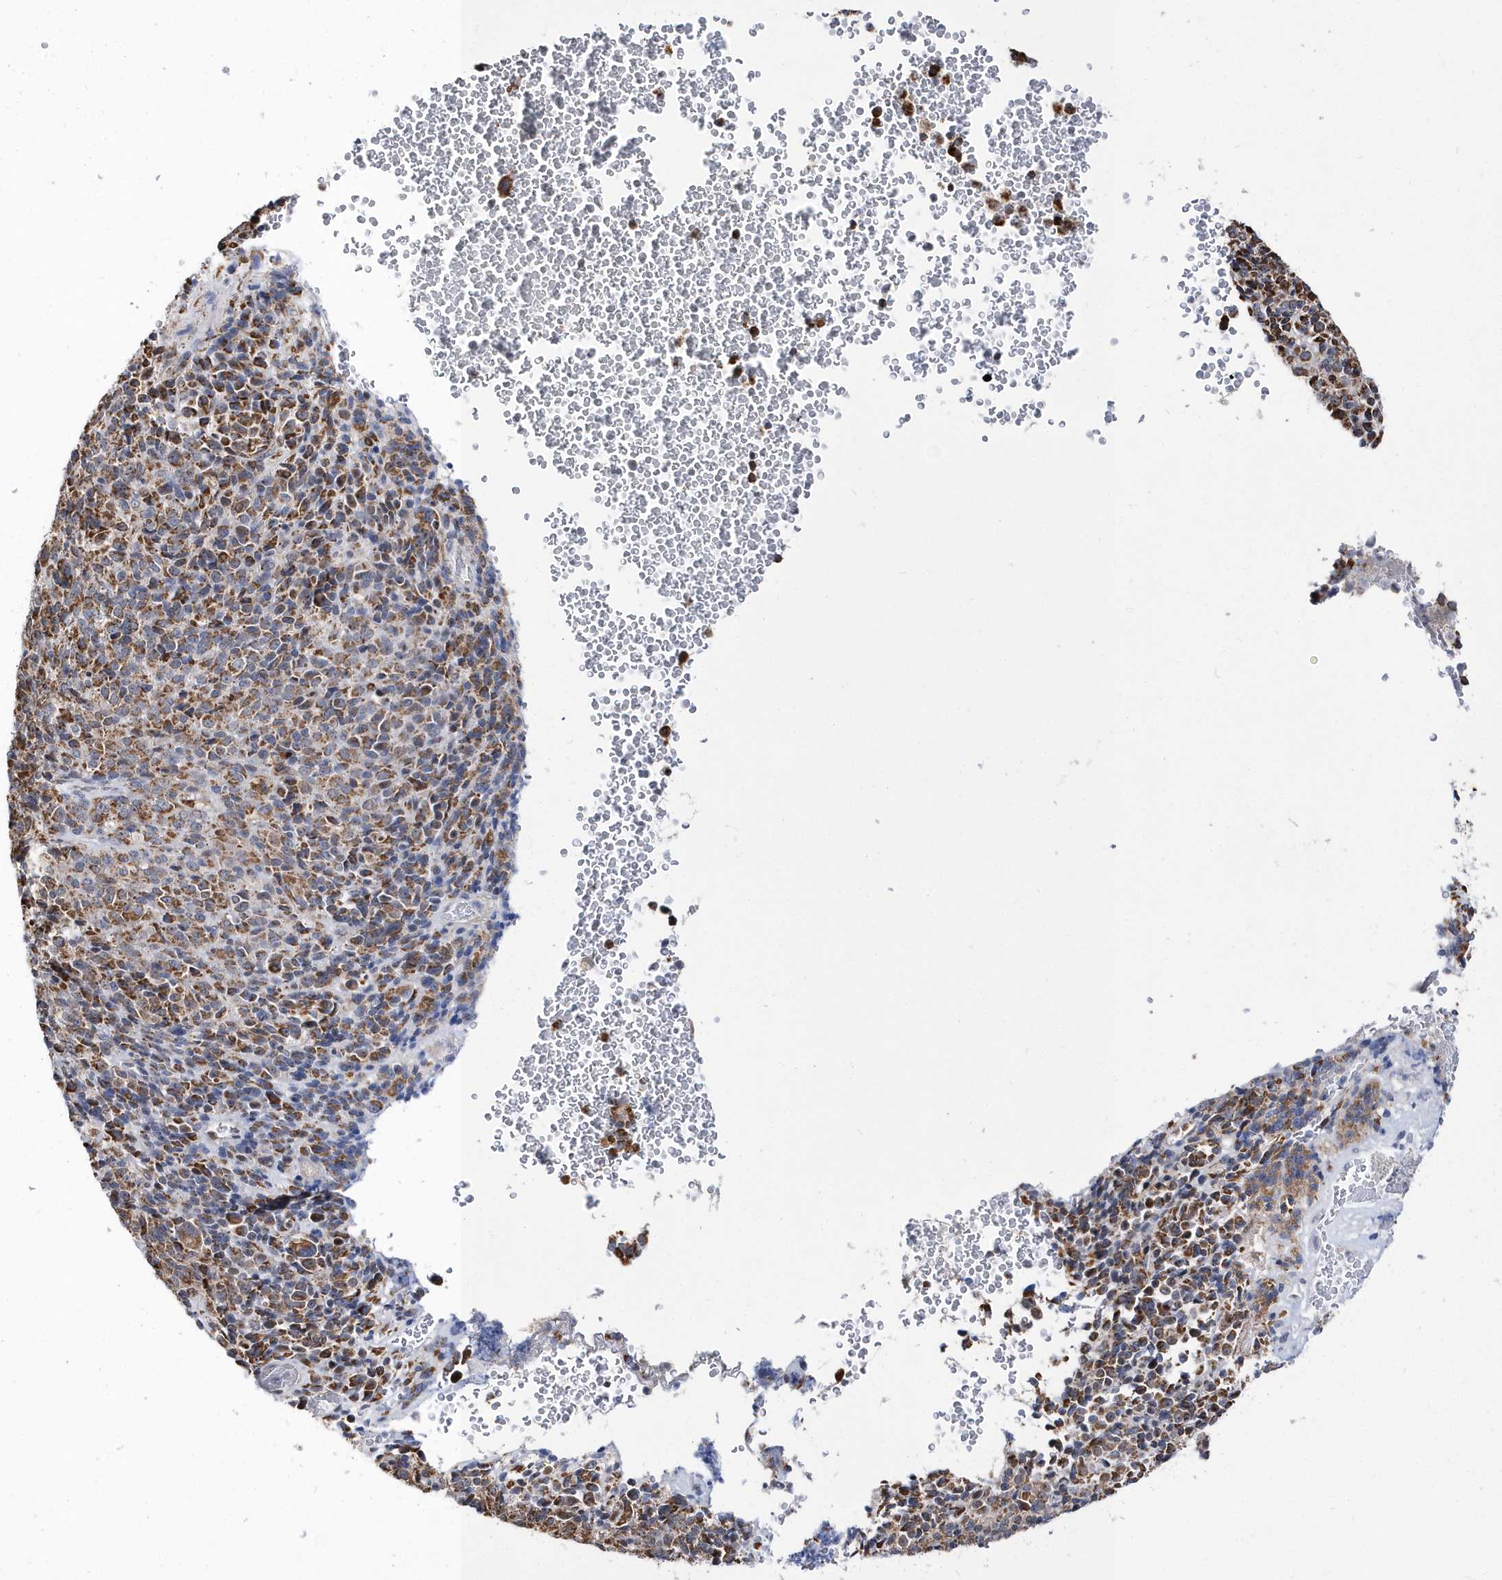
{"staining": {"intensity": "moderate", "quantity": ">75%", "location": "cytoplasmic/membranous"}, "tissue": "melanoma", "cell_type": "Tumor cells", "image_type": "cancer", "snomed": [{"axis": "morphology", "description": "Malignant melanoma, Metastatic site"}, {"axis": "topography", "description": "Brain"}], "caption": "A photomicrograph showing moderate cytoplasmic/membranous staining in approximately >75% of tumor cells in melanoma, as visualized by brown immunohistochemical staining.", "gene": "SPATA5", "patient": {"sex": "female", "age": 56}}